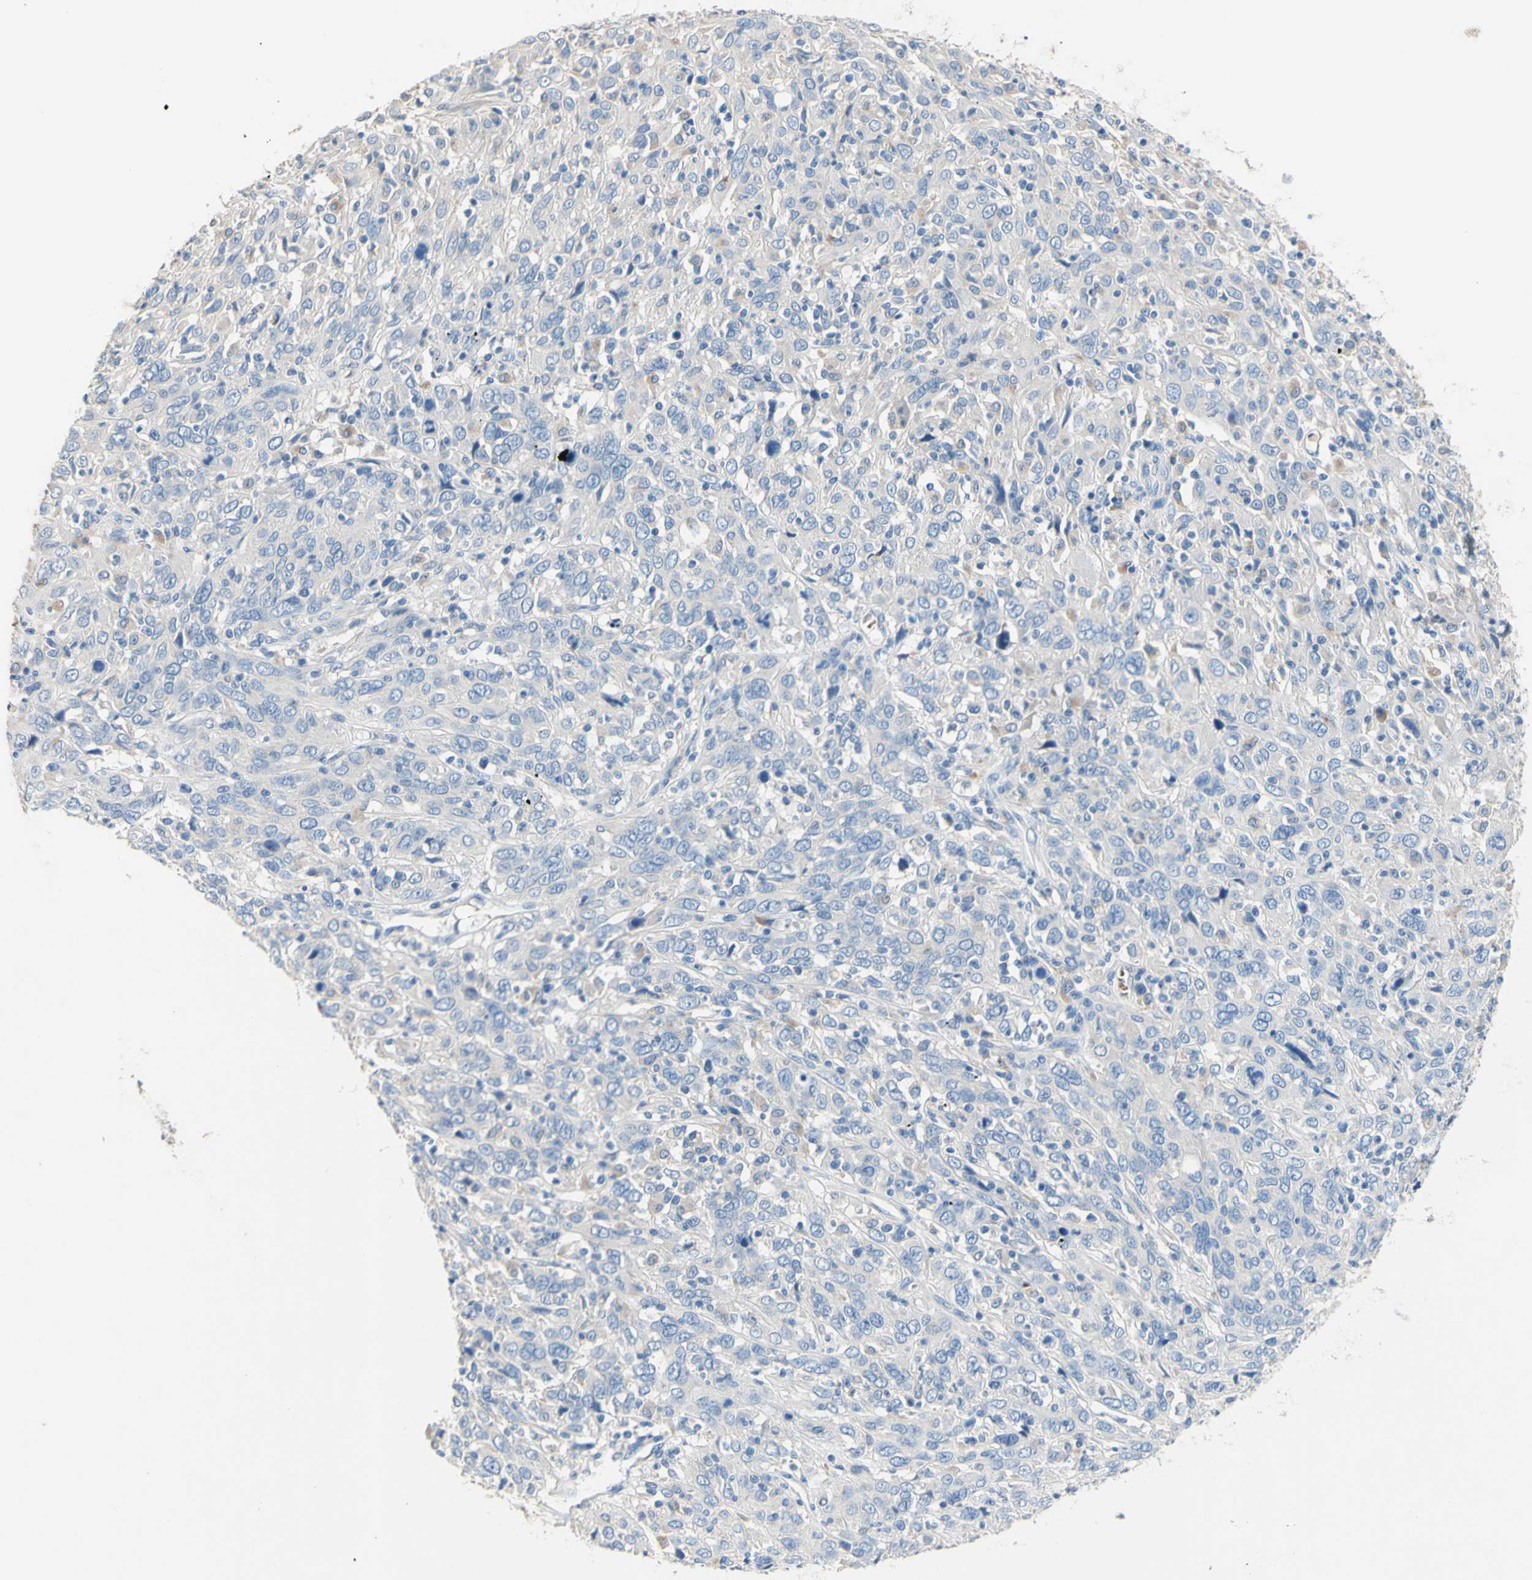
{"staining": {"intensity": "negative", "quantity": "none", "location": "none"}, "tissue": "cervical cancer", "cell_type": "Tumor cells", "image_type": "cancer", "snomed": [{"axis": "morphology", "description": "Squamous cell carcinoma, NOS"}, {"axis": "topography", "description": "Cervix"}], "caption": "This is an immunohistochemistry (IHC) photomicrograph of human cervical cancer (squamous cell carcinoma). There is no staining in tumor cells.", "gene": "CDON", "patient": {"sex": "female", "age": 46}}